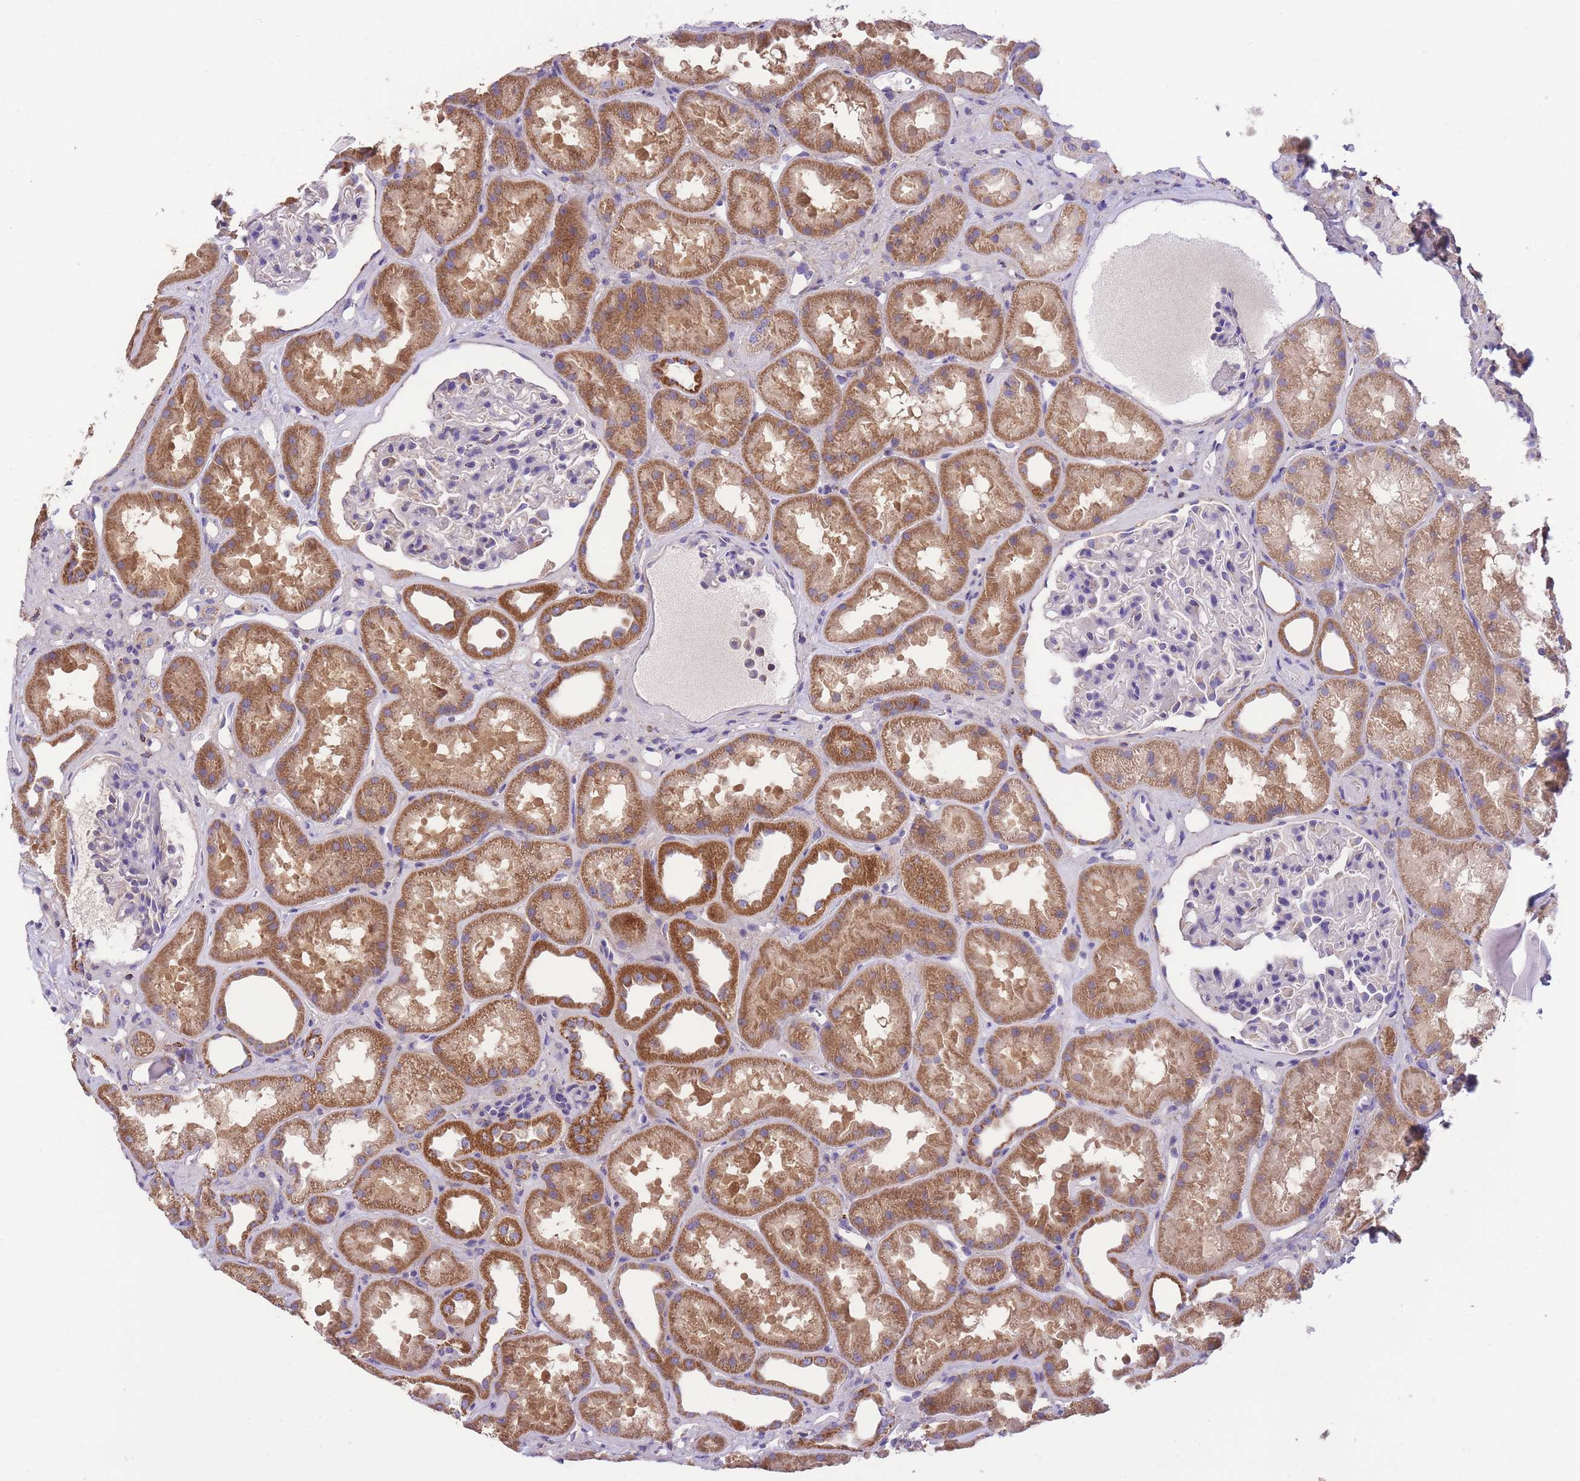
{"staining": {"intensity": "negative", "quantity": "none", "location": "none"}, "tissue": "kidney", "cell_type": "Cells in glomeruli", "image_type": "normal", "snomed": [{"axis": "morphology", "description": "Normal tissue, NOS"}, {"axis": "topography", "description": "Kidney"}], "caption": "Human kidney stained for a protein using immunohistochemistry (IHC) reveals no positivity in cells in glomeruli.", "gene": "ST3GAL3", "patient": {"sex": "male", "age": 61}}